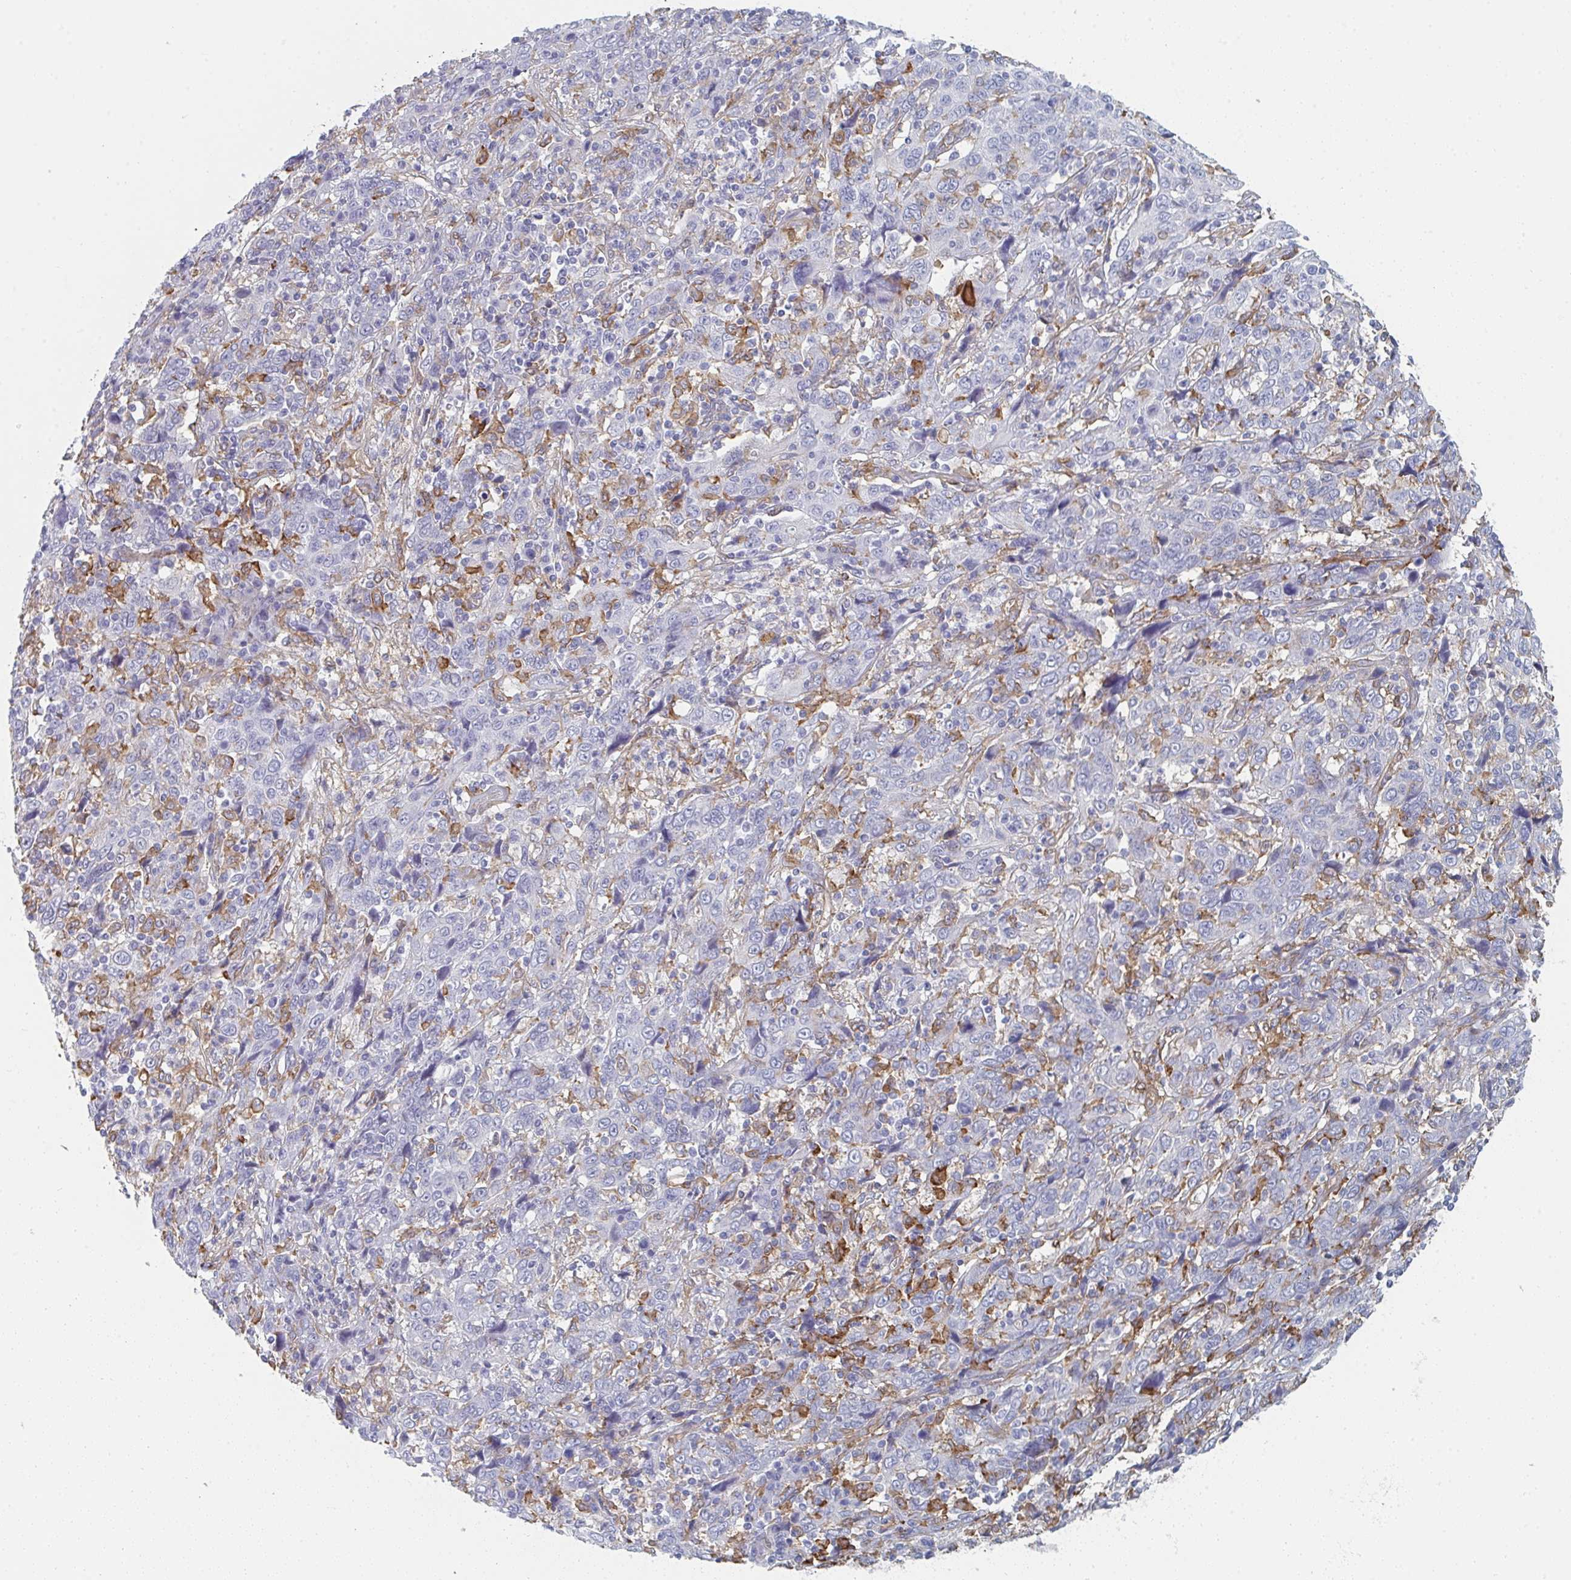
{"staining": {"intensity": "negative", "quantity": "none", "location": "none"}, "tissue": "cervical cancer", "cell_type": "Tumor cells", "image_type": "cancer", "snomed": [{"axis": "morphology", "description": "Squamous cell carcinoma, NOS"}, {"axis": "topography", "description": "Cervix"}], "caption": "Immunohistochemical staining of human cervical squamous cell carcinoma exhibits no significant staining in tumor cells.", "gene": "DAB2", "patient": {"sex": "female", "age": 46}}